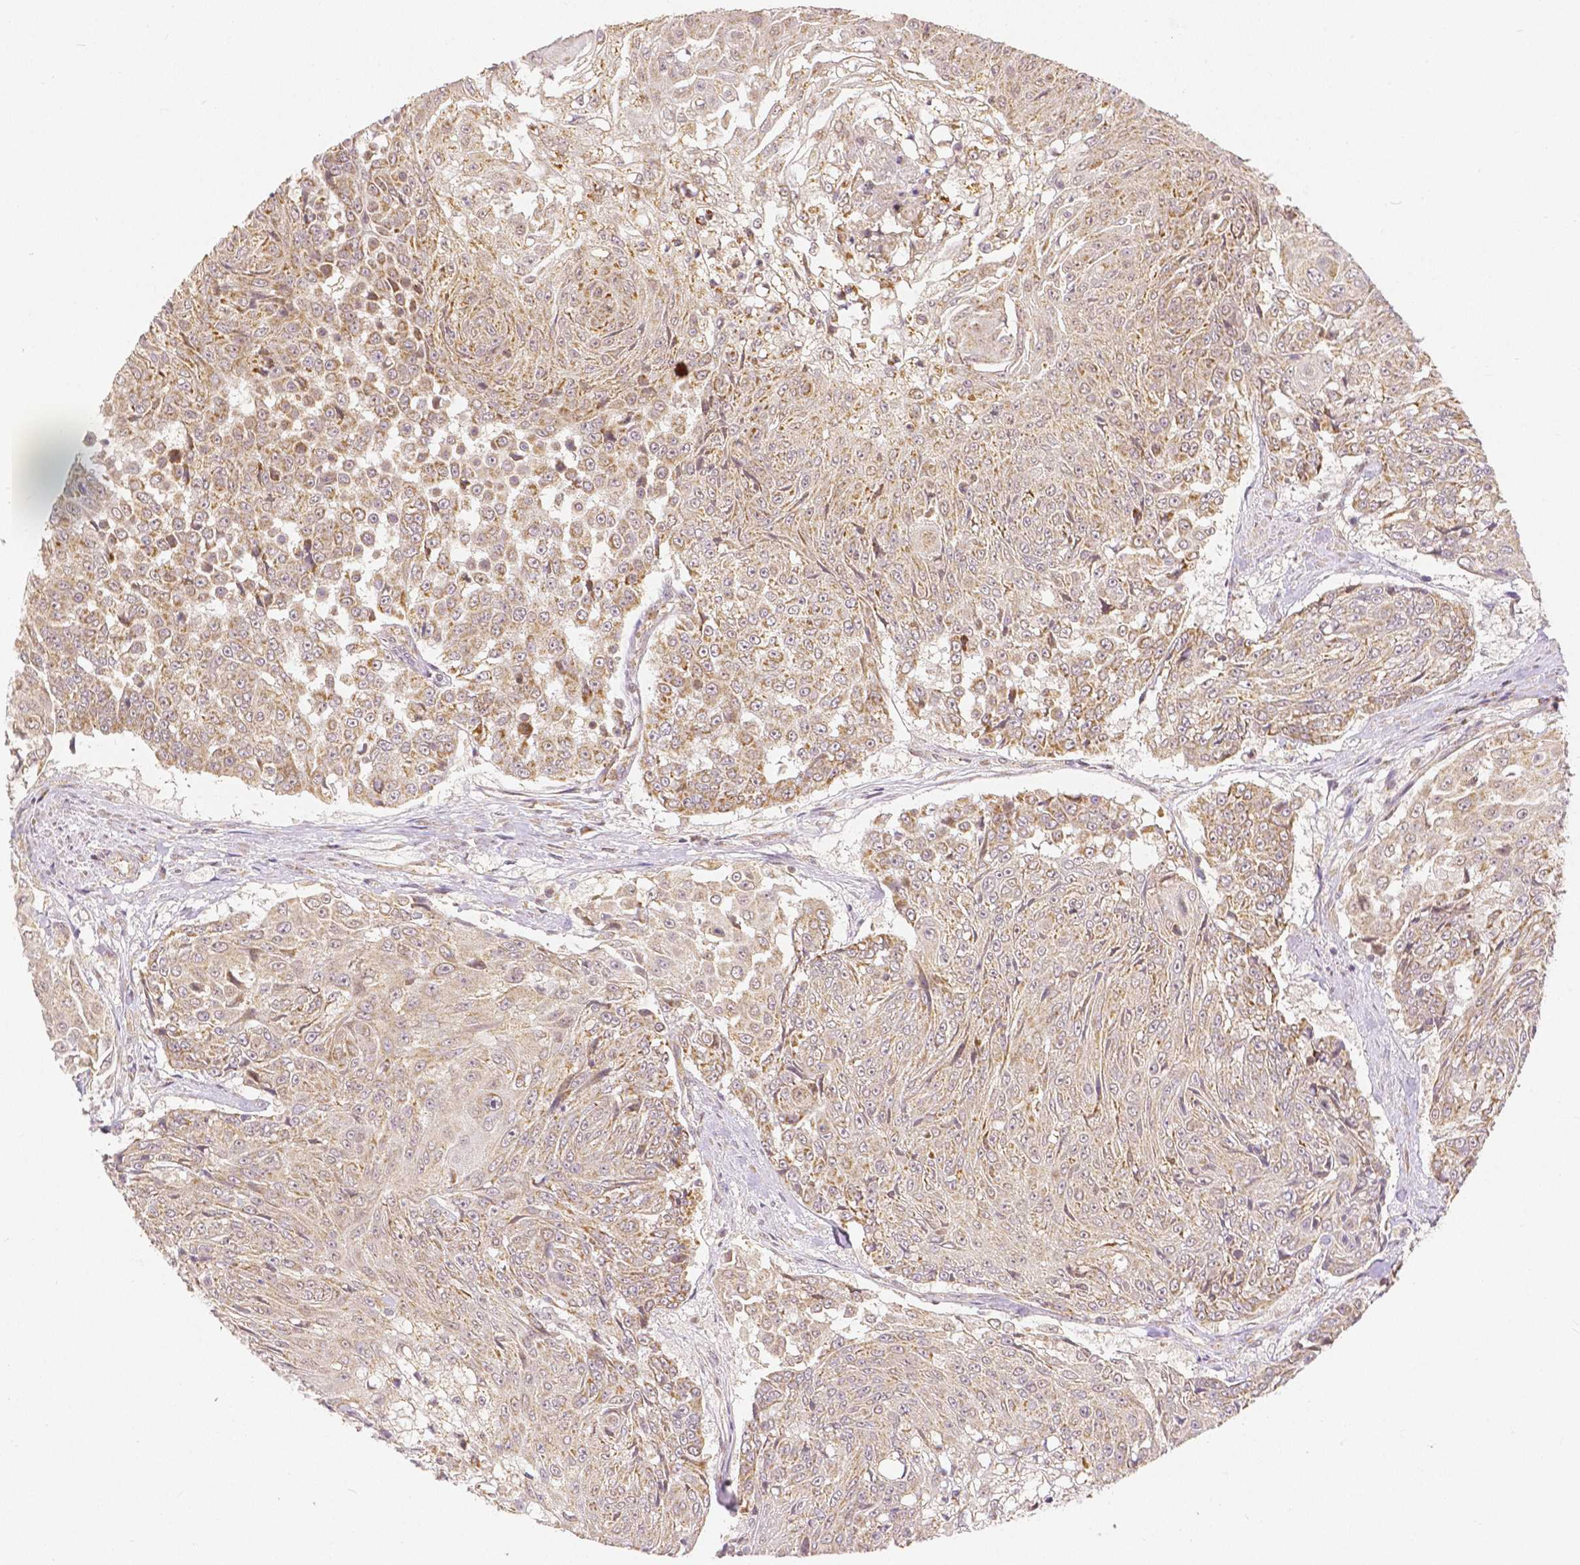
{"staining": {"intensity": "weak", "quantity": ">75%", "location": "cytoplasmic/membranous,nuclear"}, "tissue": "urothelial cancer", "cell_type": "Tumor cells", "image_type": "cancer", "snomed": [{"axis": "morphology", "description": "Urothelial carcinoma, High grade"}, {"axis": "topography", "description": "Urinary bladder"}], "caption": "Immunohistochemistry (IHC) of urothelial carcinoma (high-grade) shows low levels of weak cytoplasmic/membranous and nuclear positivity in approximately >75% of tumor cells. (DAB = brown stain, brightfield microscopy at high magnification).", "gene": "RHOT1", "patient": {"sex": "female", "age": 63}}